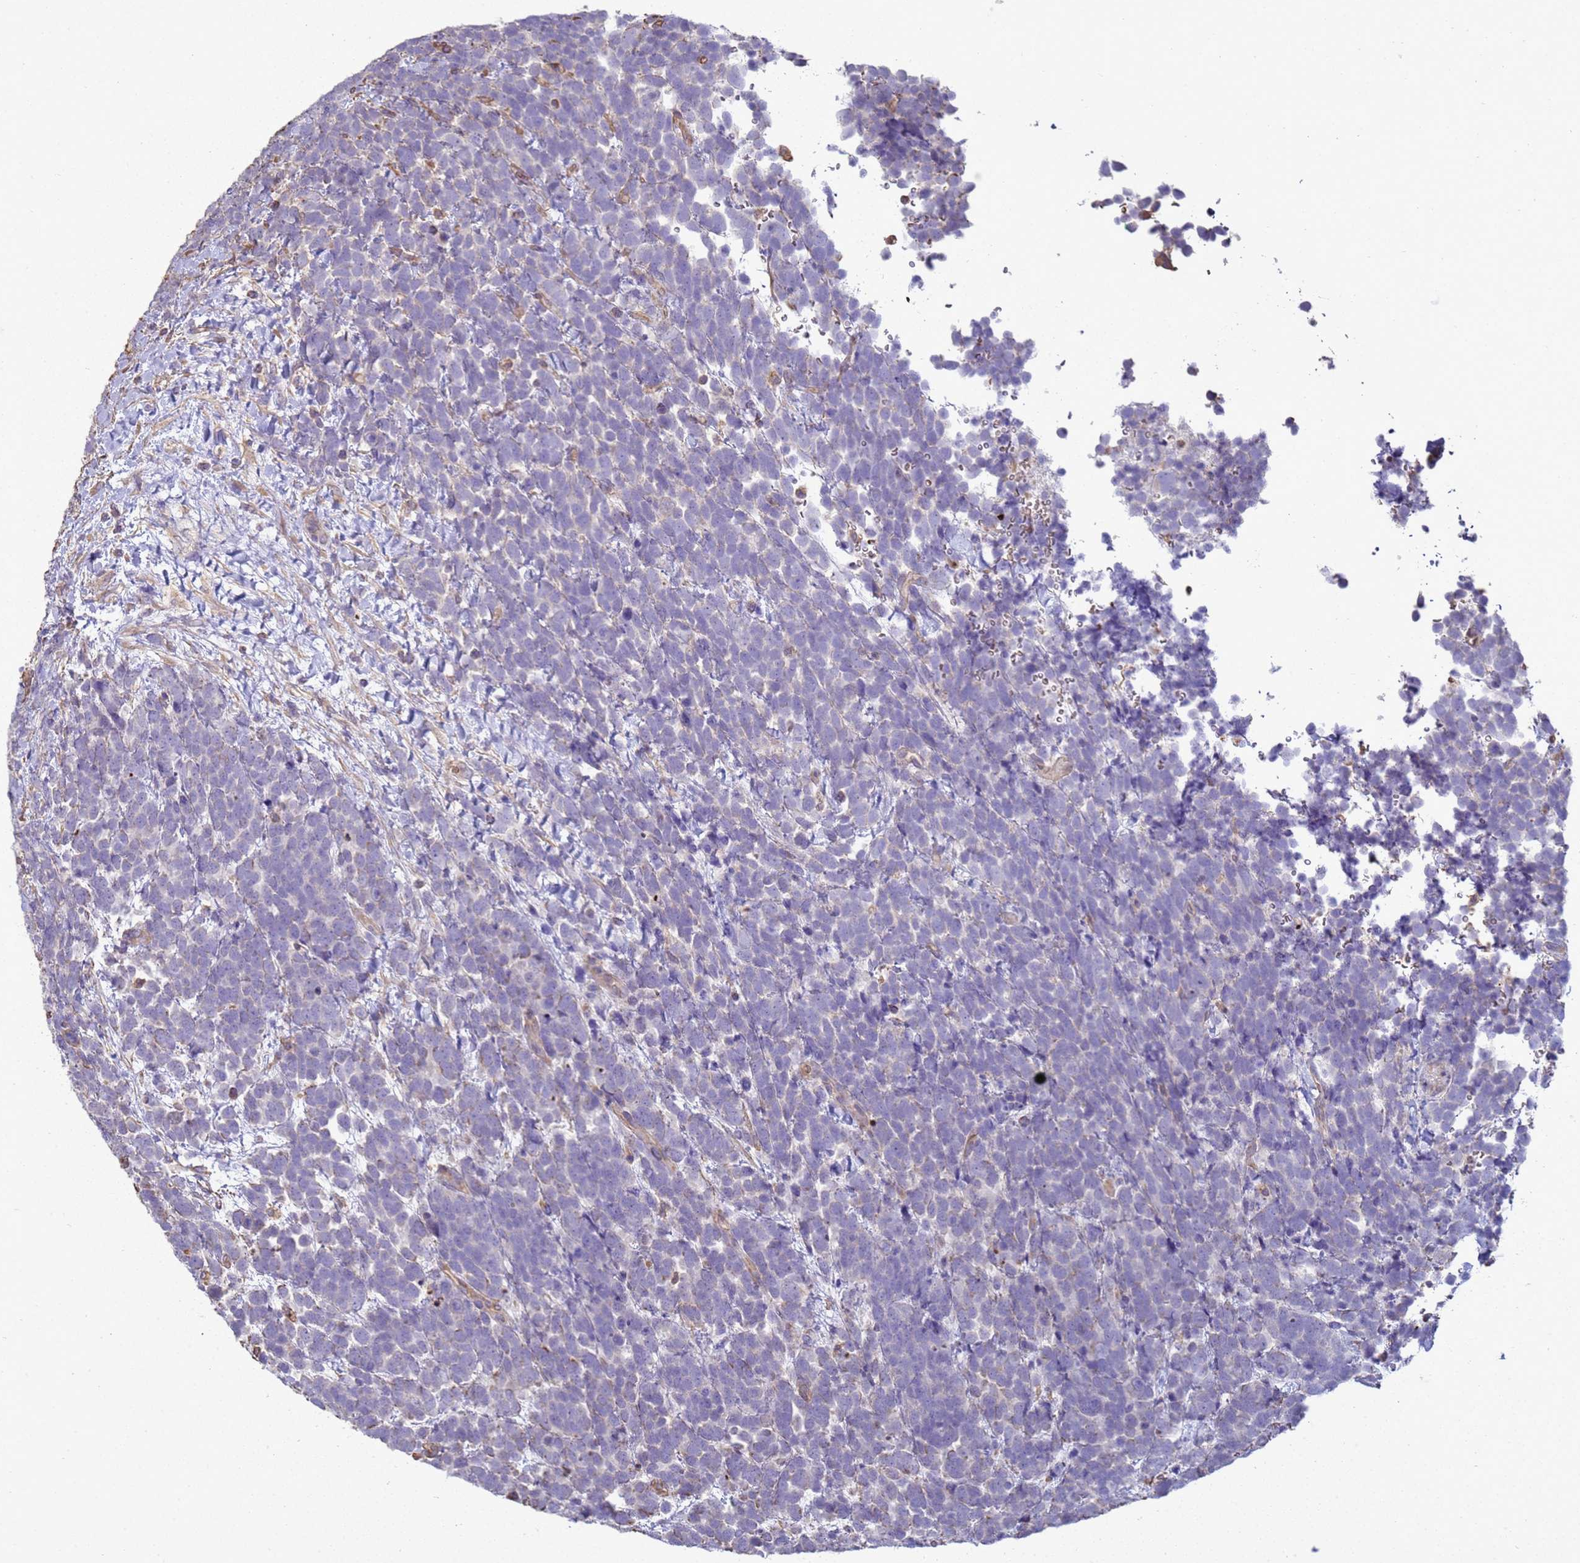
{"staining": {"intensity": "negative", "quantity": "none", "location": "none"}, "tissue": "urothelial cancer", "cell_type": "Tumor cells", "image_type": "cancer", "snomed": [{"axis": "morphology", "description": "Urothelial carcinoma, High grade"}, {"axis": "topography", "description": "Urinary bladder"}], "caption": "Photomicrograph shows no significant protein expression in tumor cells of urothelial cancer.", "gene": "SGIP1", "patient": {"sex": "female", "age": 82}}